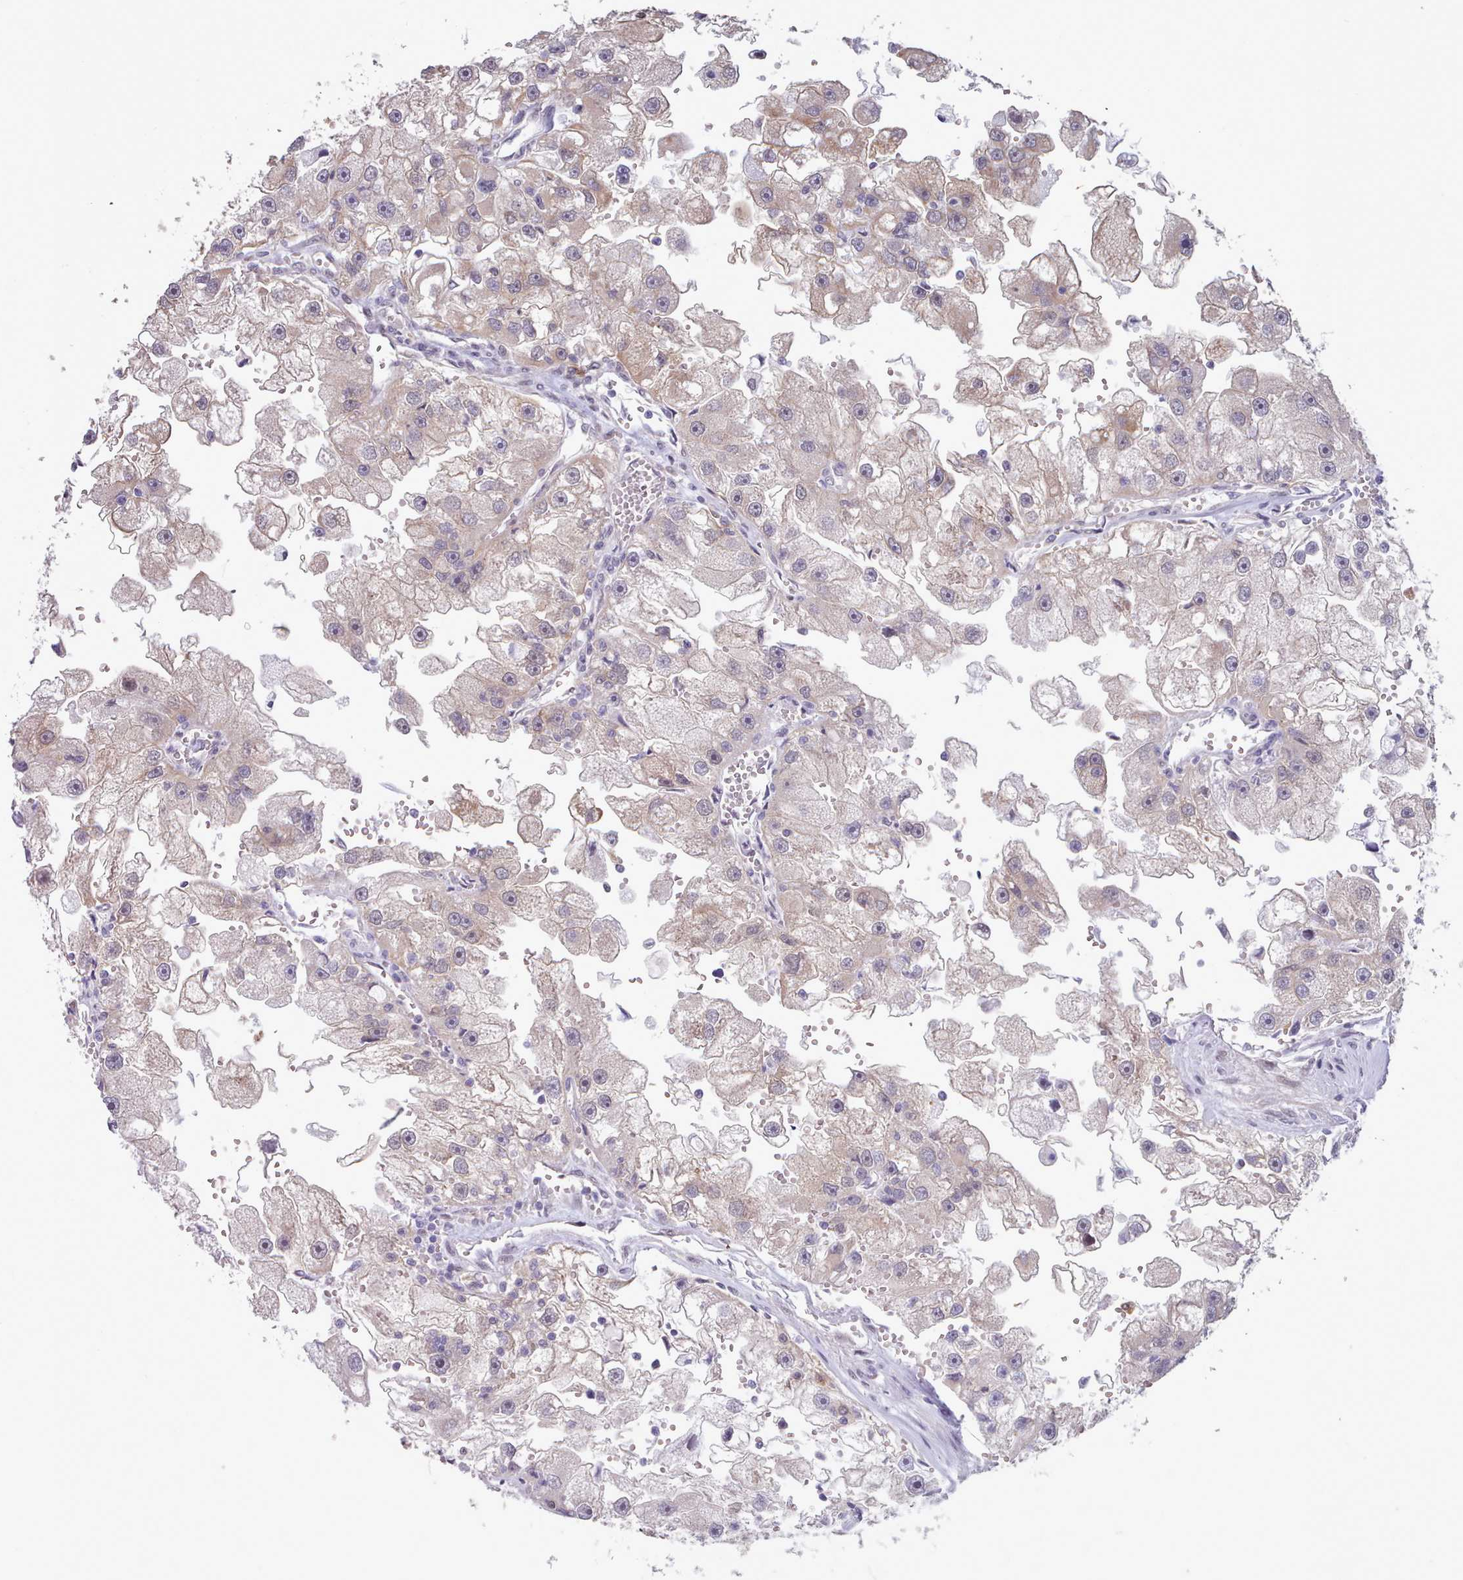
{"staining": {"intensity": "weak", "quantity": "<25%", "location": "cytoplasmic/membranous"}, "tissue": "renal cancer", "cell_type": "Tumor cells", "image_type": "cancer", "snomed": [{"axis": "morphology", "description": "Adenocarcinoma, NOS"}, {"axis": "topography", "description": "Kidney"}], "caption": "IHC of human renal cancer demonstrates no expression in tumor cells.", "gene": "CES3", "patient": {"sex": "male", "age": 63}}